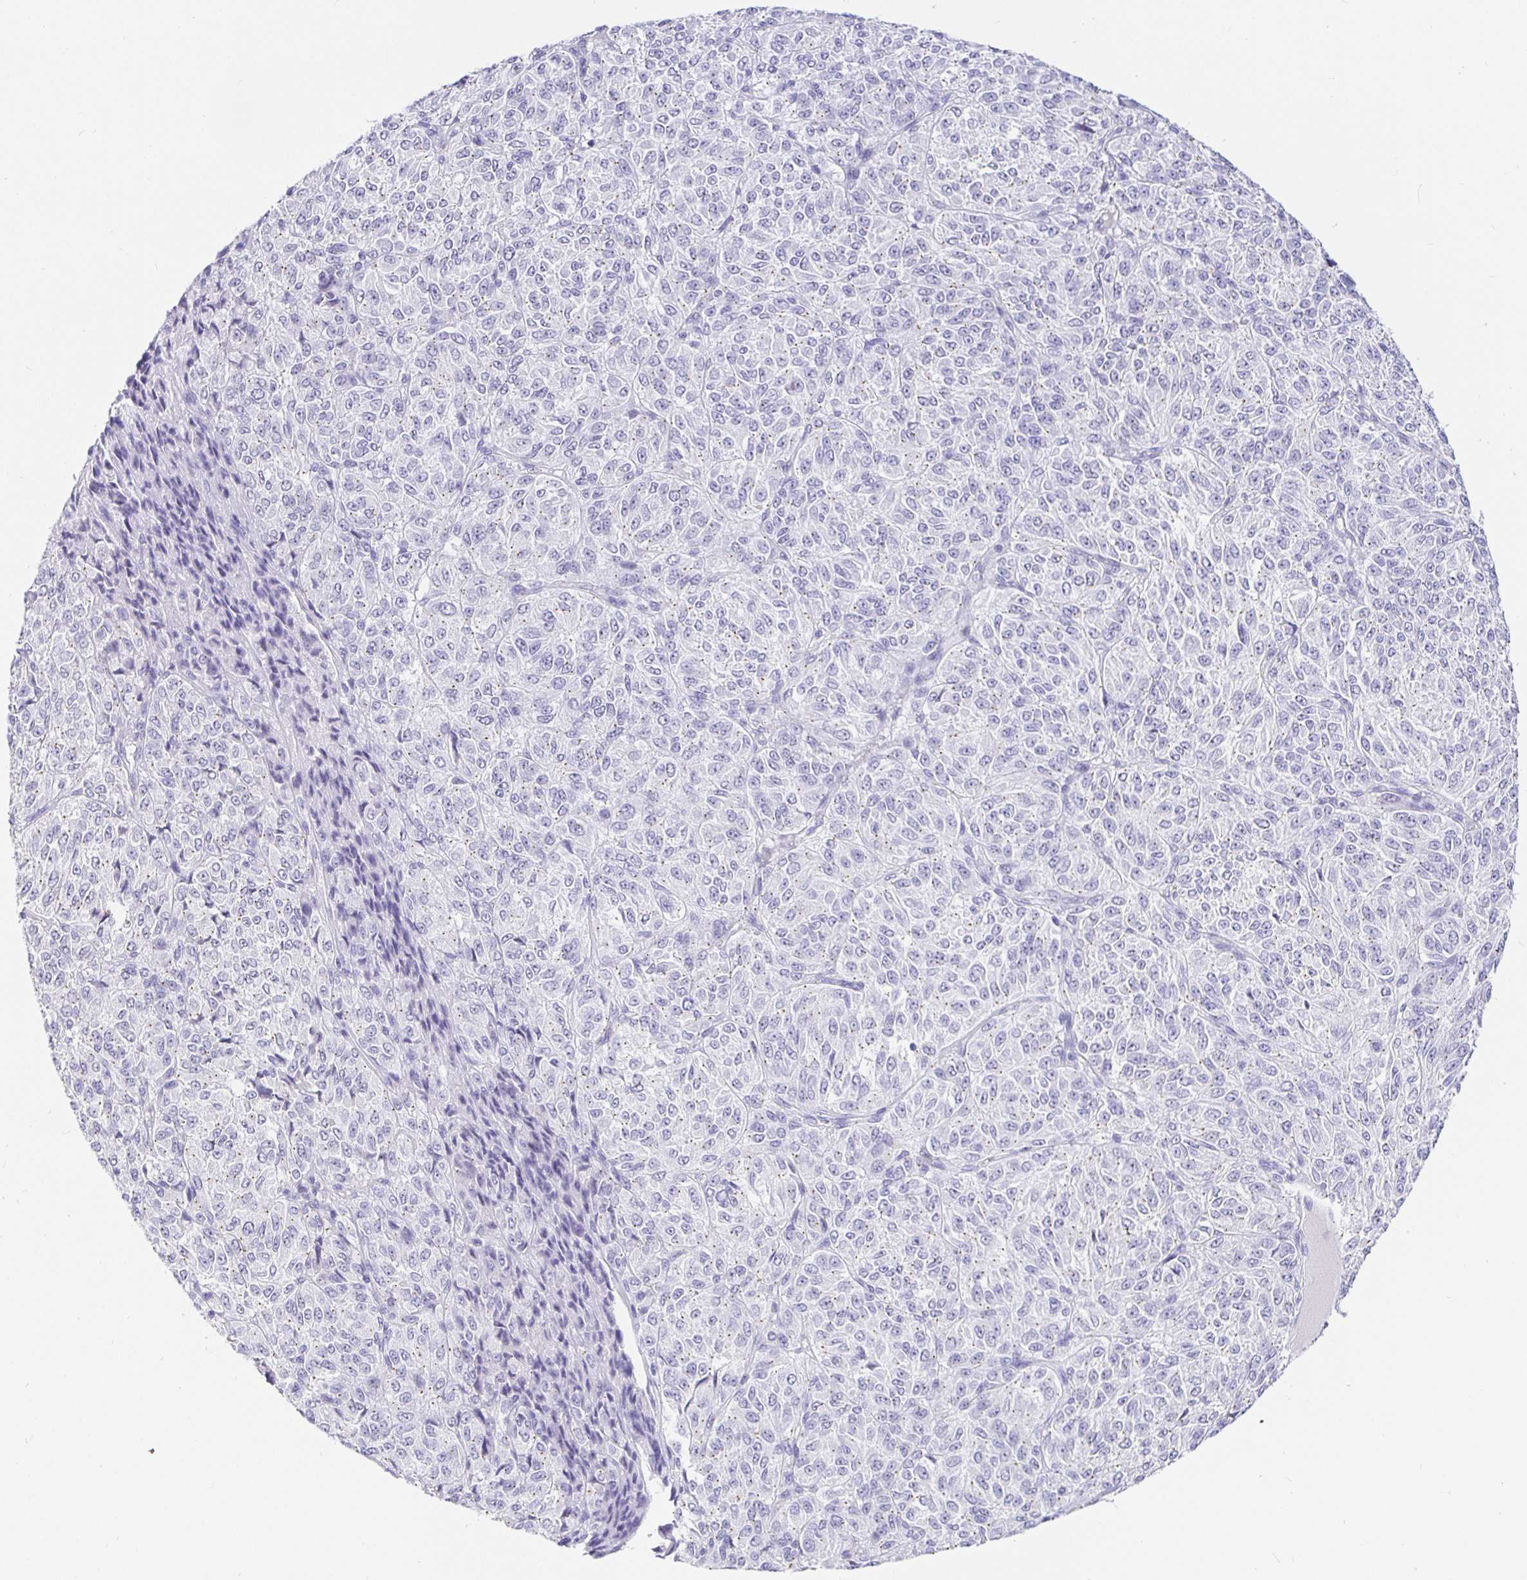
{"staining": {"intensity": "negative", "quantity": "none", "location": "none"}, "tissue": "melanoma", "cell_type": "Tumor cells", "image_type": "cancer", "snomed": [{"axis": "morphology", "description": "Malignant melanoma, Metastatic site"}, {"axis": "topography", "description": "Brain"}], "caption": "The IHC photomicrograph has no significant staining in tumor cells of malignant melanoma (metastatic site) tissue. Nuclei are stained in blue.", "gene": "EZHIP", "patient": {"sex": "female", "age": 56}}